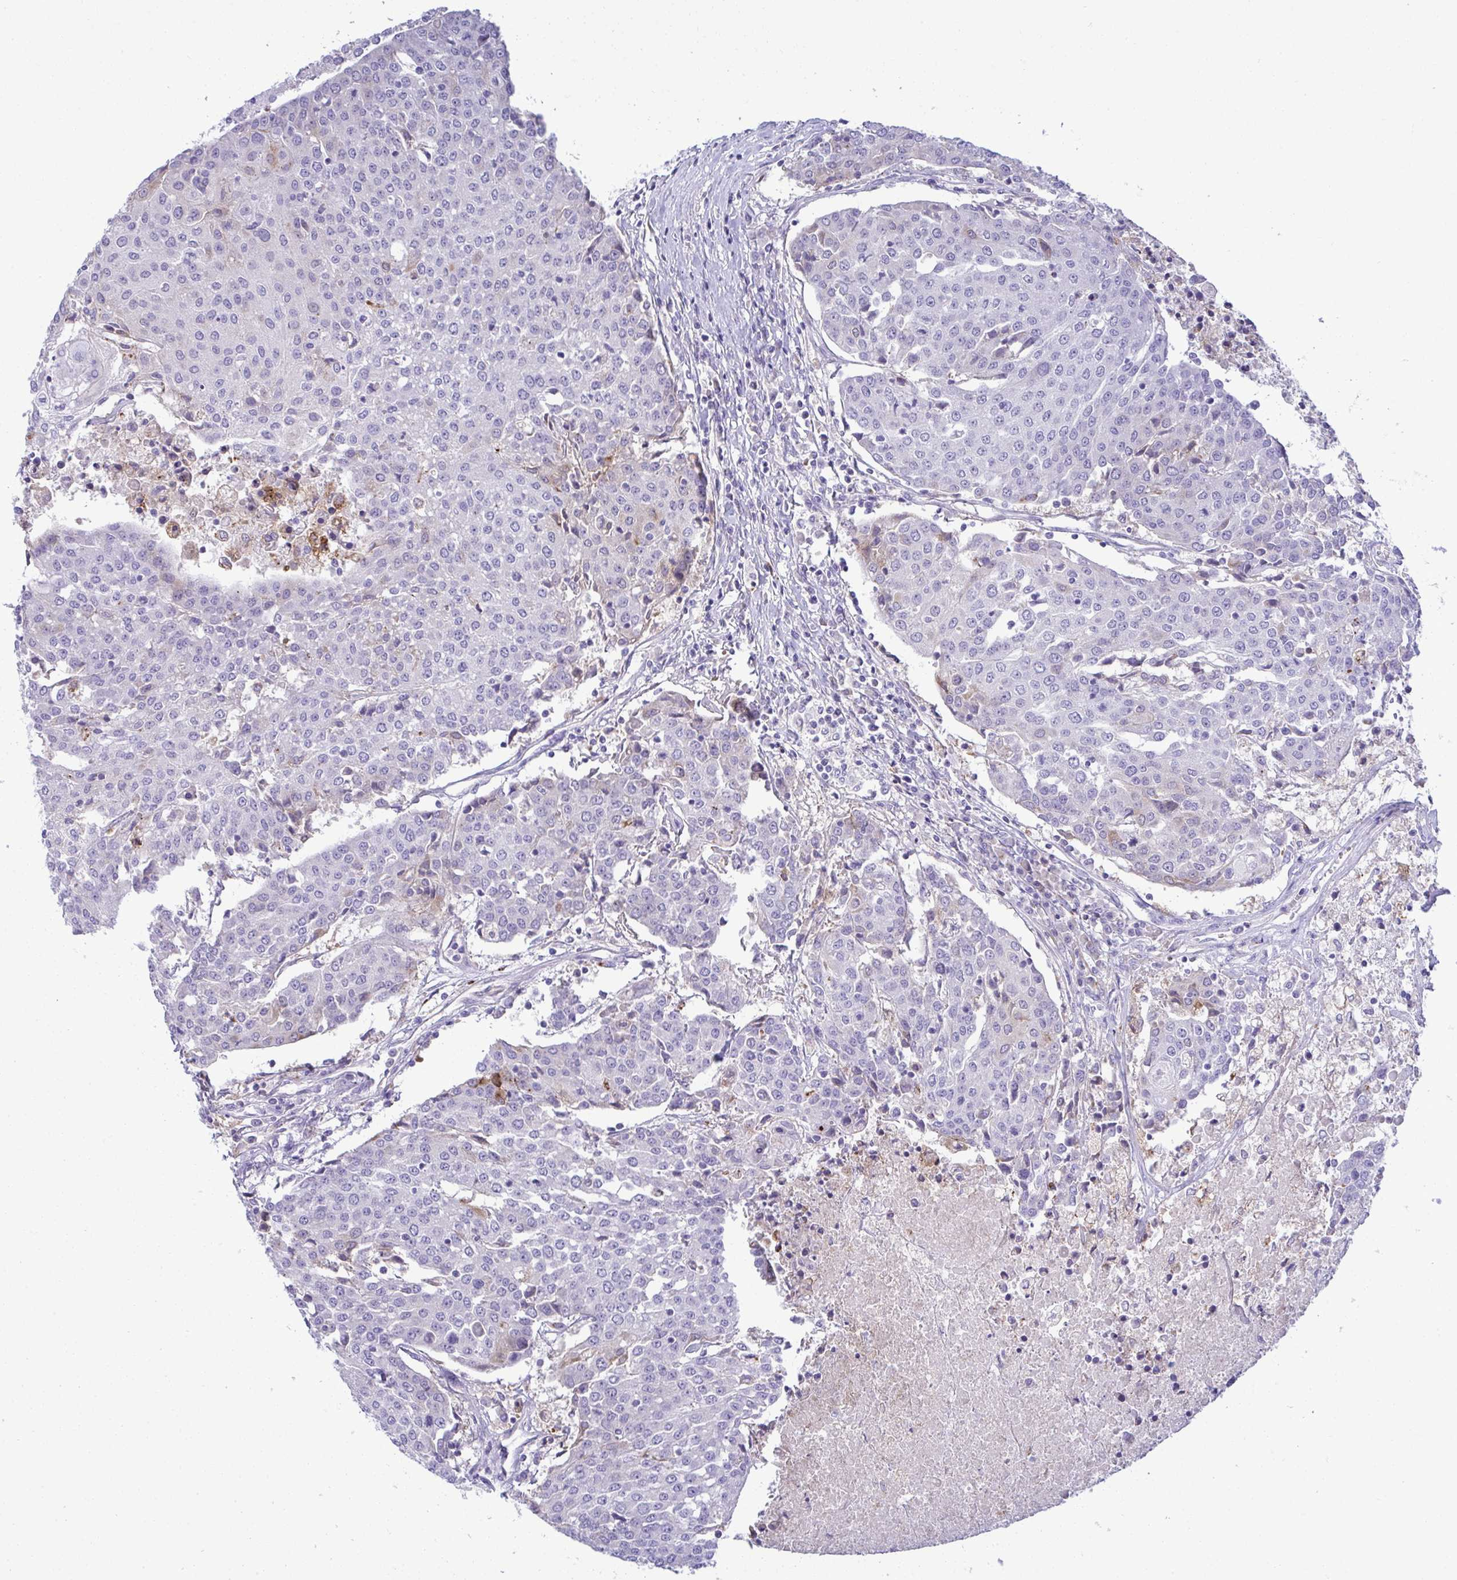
{"staining": {"intensity": "negative", "quantity": "none", "location": "none"}, "tissue": "urothelial cancer", "cell_type": "Tumor cells", "image_type": "cancer", "snomed": [{"axis": "morphology", "description": "Urothelial carcinoma, High grade"}, {"axis": "topography", "description": "Urinary bladder"}], "caption": "An immunohistochemistry image of high-grade urothelial carcinoma is shown. There is no staining in tumor cells of high-grade urothelial carcinoma.", "gene": "RGPD5", "patient": {"sex": "female", "age": 85}}